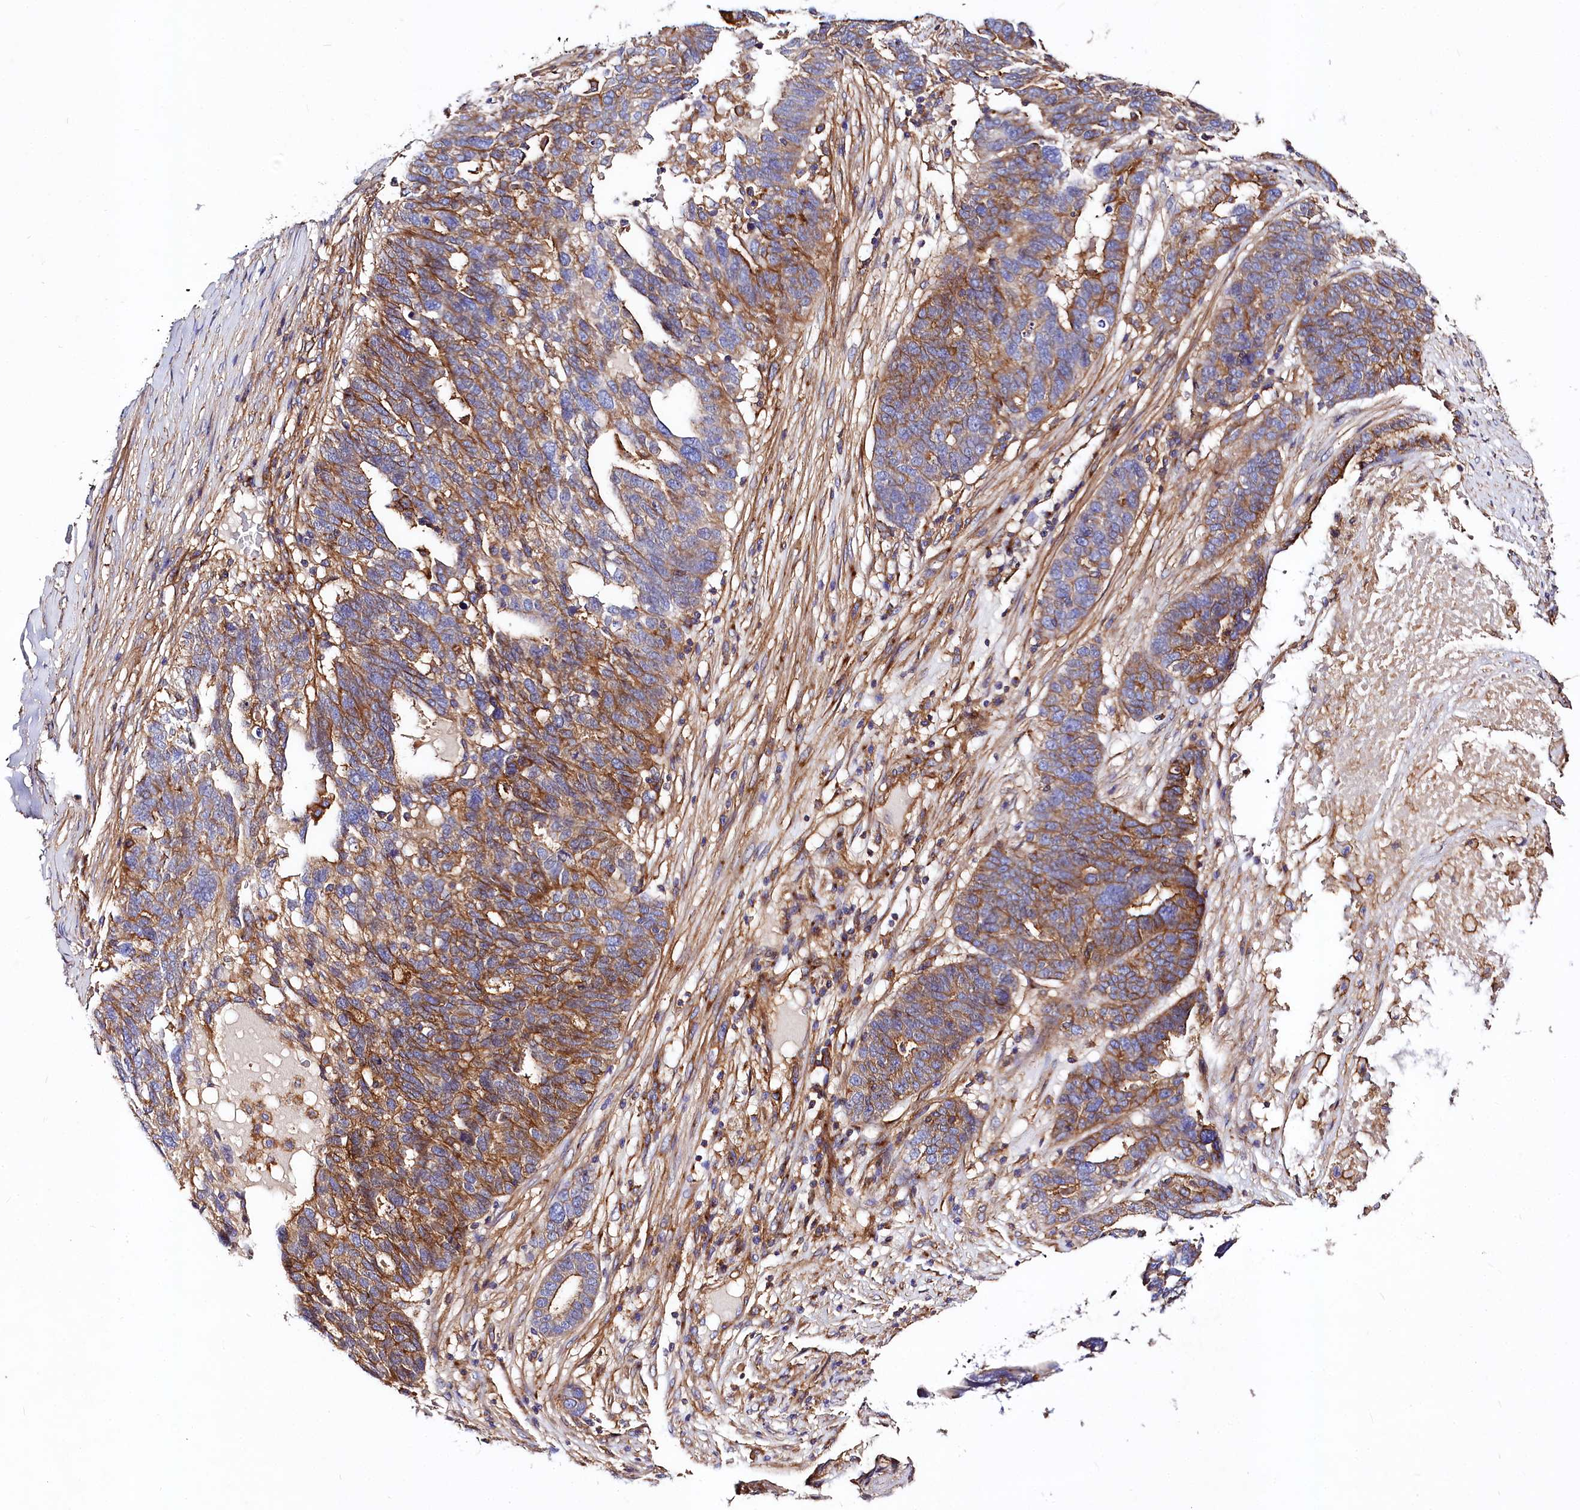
{"staining": {"intensity": "moderate", "quantity": ">75%", "location": "cytoplasmic/membranous"}, "tissue": "ovarian cancer", "cell_type": "Tumor cells", "image_type": "cancer", "snomed": [{"axis": "morphology", "description": "Cystadenocarcinoma, serous, NOS"}, {"axis": "topography", "description": "Ovary"}], "caption": "This is an image of immunohistochemistry (IHC) staining of ovarian cancer, which shows moderate expression in the cytoplasmic/membranous of tumor cells.", "gene": "ANO6", "patient": {"sex": "female", "age": 59}}